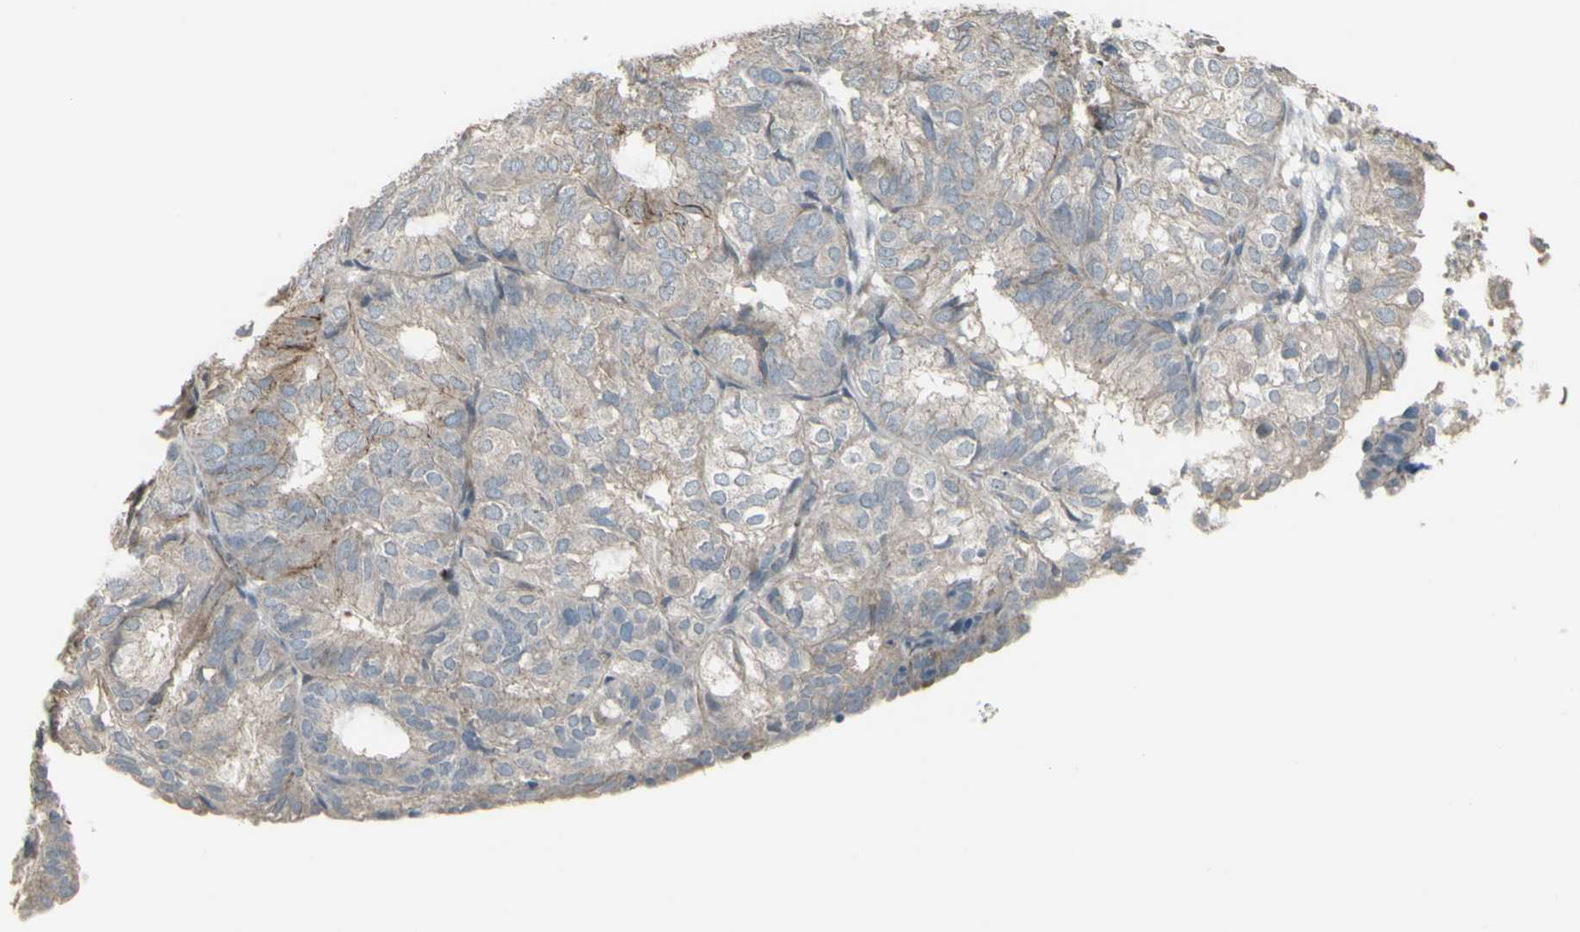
{"staining": {"intensity": "weak", "quantity": ">75%", "location": "cytoplasmic/membranous"}, "tissue": "endometrial cancer", "cell_type": "Tumor cells", "image_type": "cancer", "snomed": [{"axis": "morphology", "description": "Adenocarcinoma, NOS"}, {"axis": "topography", "description": "Uterus"}], "caption": "Endometrial cancer (adenocarcinoma) stained for a protein (brown) demonstrates weak cytoplasmic/membranous positive expression in approximately >75% of tumor cells.", "gene": "GRAMD1B", "patient": {"sex": "female", "age": 60}}